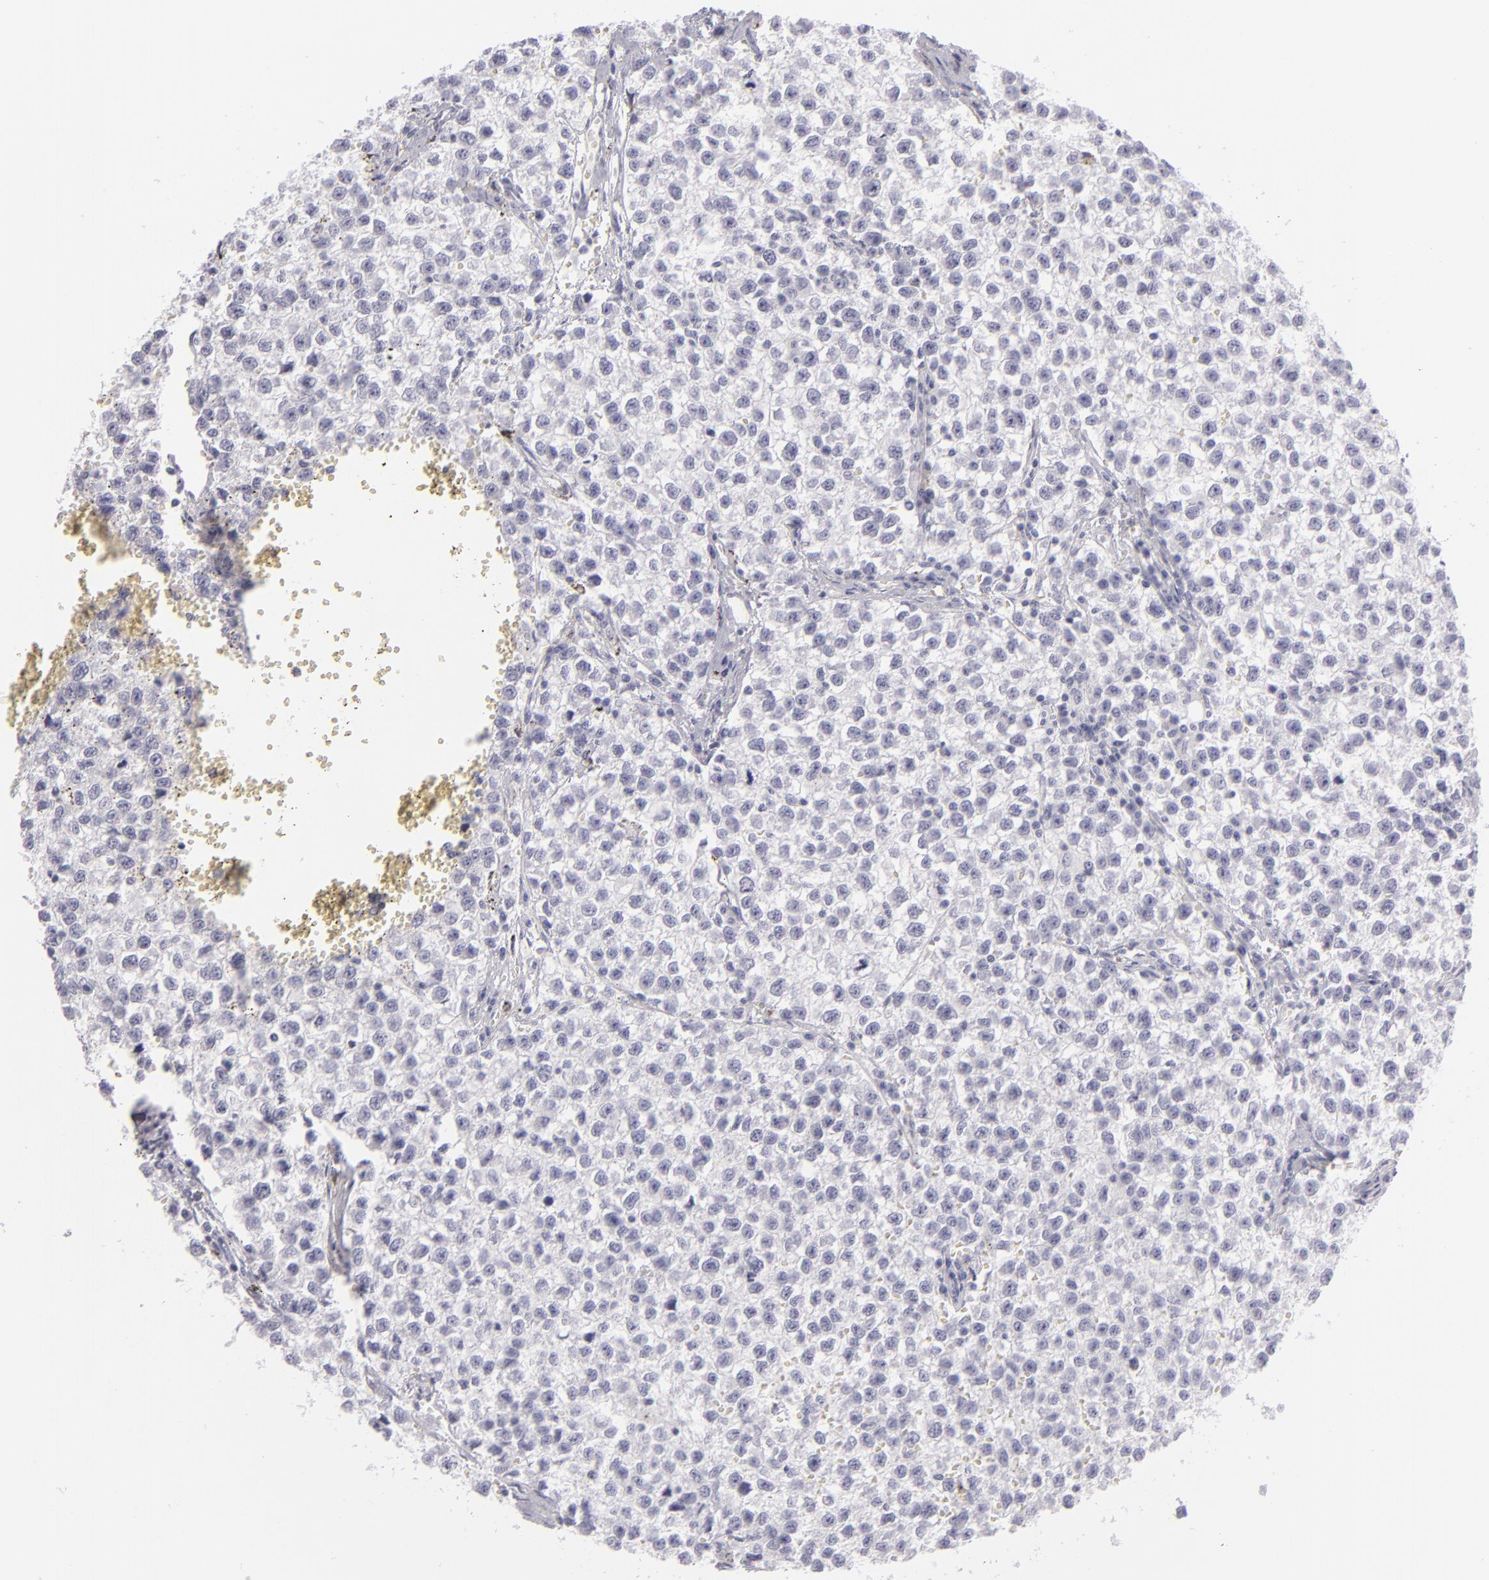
{"staining": {"intensity": "negative", "quantity": "none", "location": "none"}, "tissue": "testis cancer", "cell_type": "Tumor cells", "image_type": "cancer", "snomed": [{"axis": "morphology", "description": "Seminoma, NOS"}, {"axis": "topography", "description": "Testis"}], "caption": "A photomicrograph of human testis seminoma is negative for staining in tumor cells.", "gene": "VIL1", "patient": {"sex": "male", "age": 35}}